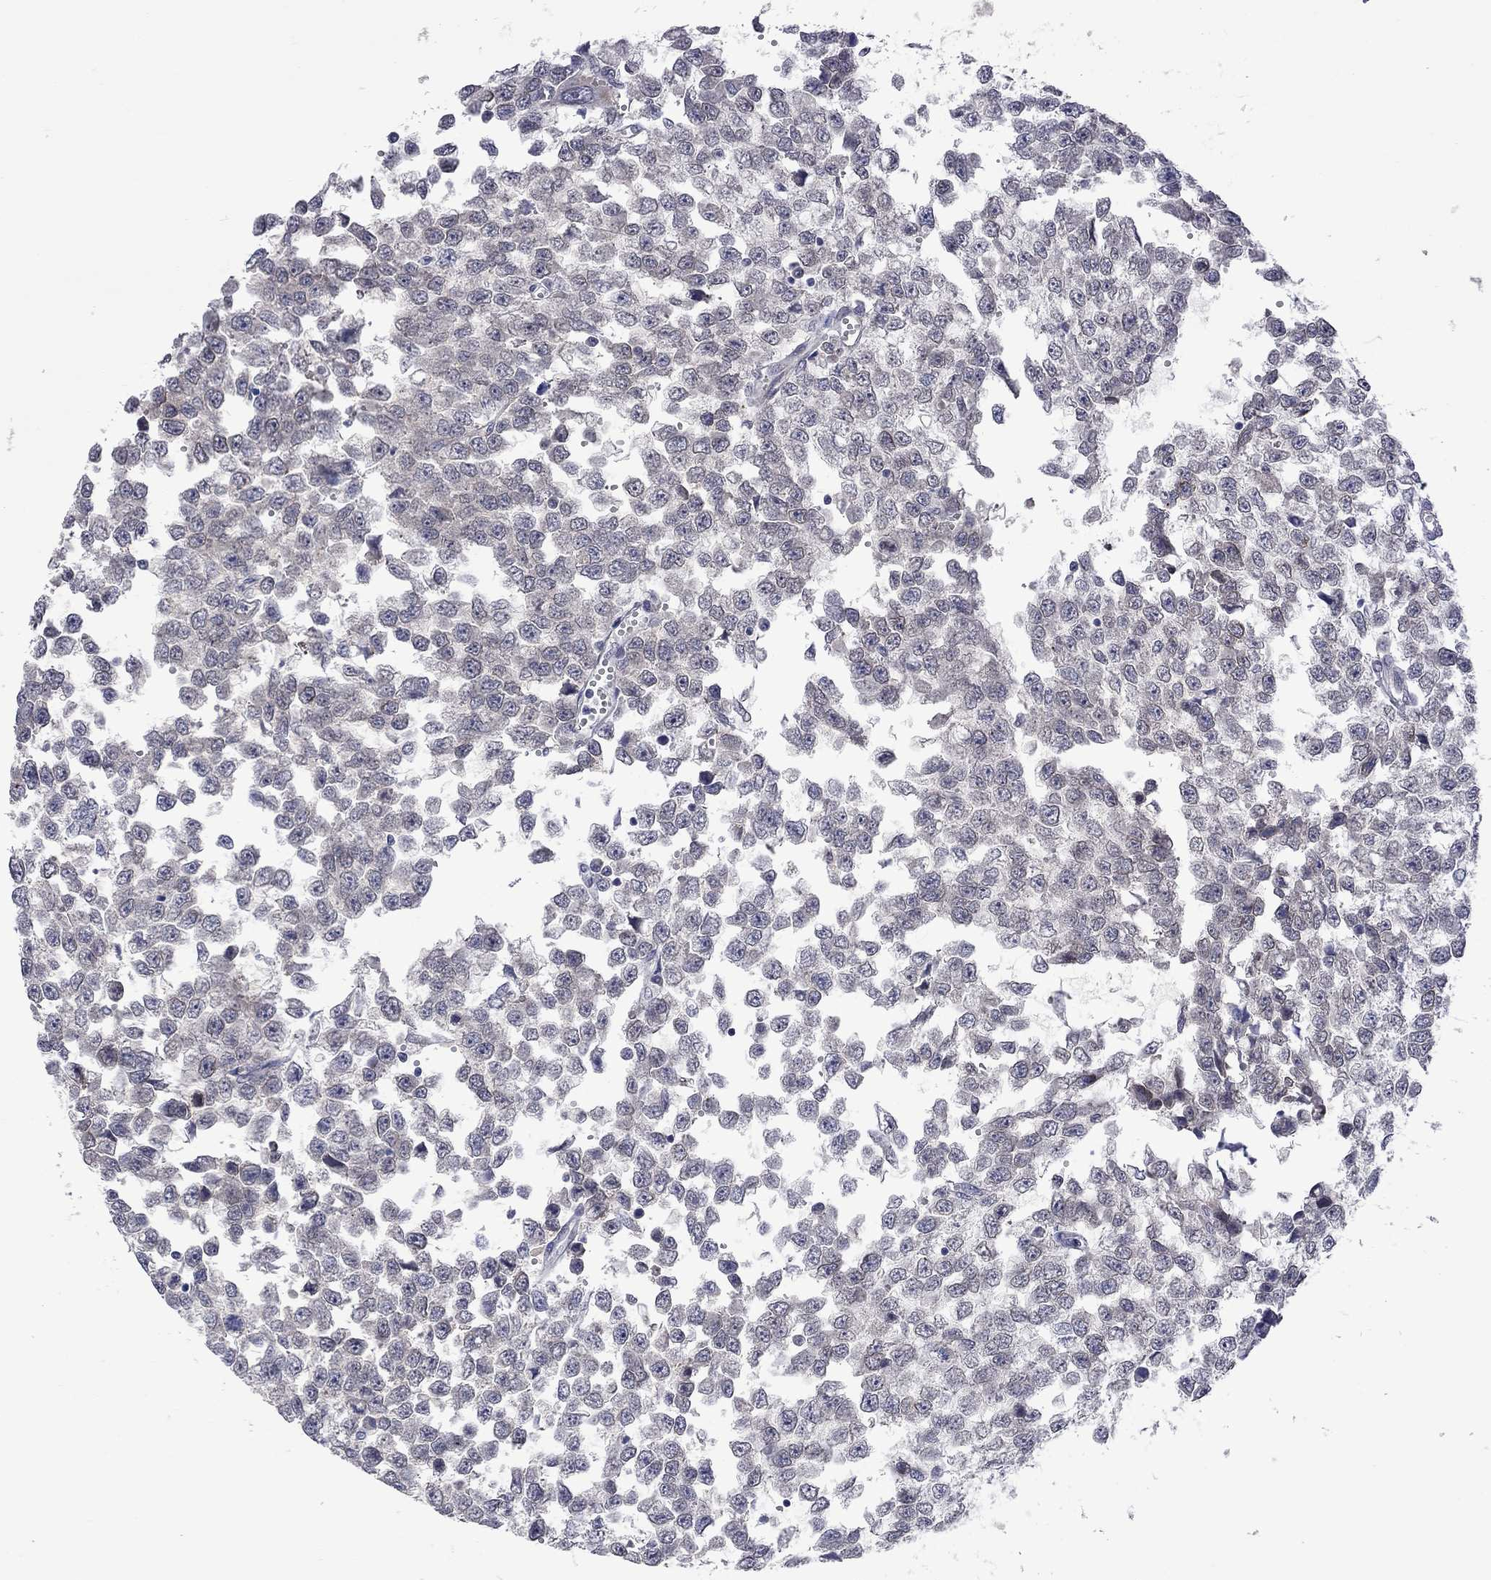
{"staining": {"intensity": "negative", "quantity": "none", "location": "none"}, "tissue": "testis cancer", "cell_type": "Tumor cells", "image_type": "cancer", "snomed": [{"axis": "morphology", "description": "Normal tissue, NOS"}, {"axis": "morphology", "description": "Seminoma, NOS"}, {"axis": "topography", "description": "Testis"}, {"axis": "topography", "description": "Epididymis"}], "caption": "DAB immunohistochemical staining of testis seminoma demonstrates no significant expression in tumor cells.", "gene": "FABP12", "patient": {"sex": "male", "age": 34}}